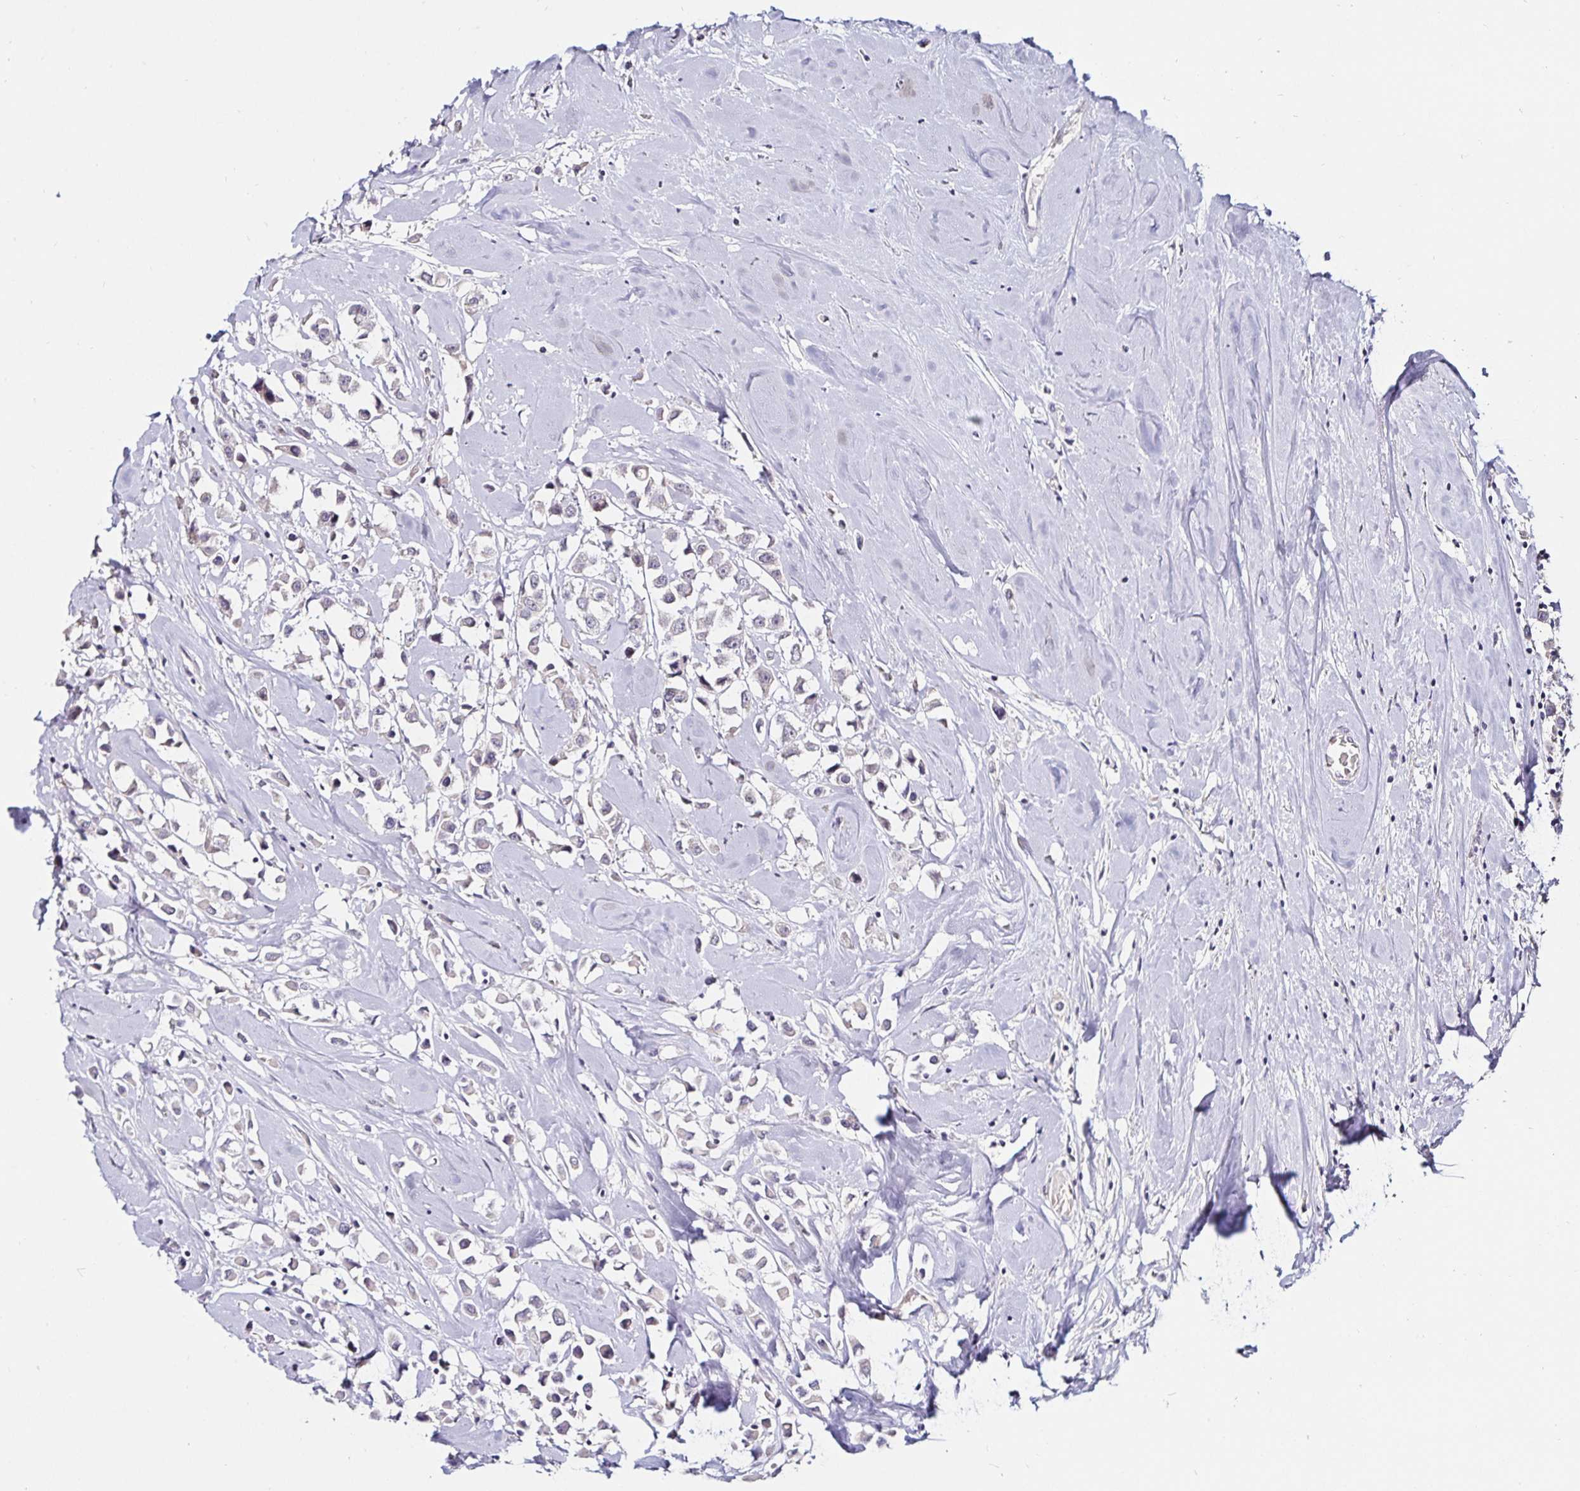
{"staining": {"intensity": "negative", "quantity": "none", "location": "none"}, "tissue": "breast cancer", "cell_type": "Tumor cells", "image_type": "cancer", "snomed": [{"axis": "morphology", "description": "Duct carcinoma"}, {"axis": "topography", "description": "Breast"}], "caption": "Protein analysis of breast cancer (intraductal carcinoma) demonstrates no significant expression in tumor cells.", "gene": "ACSL5", "patient": {"sex": "female", "age": 61}}